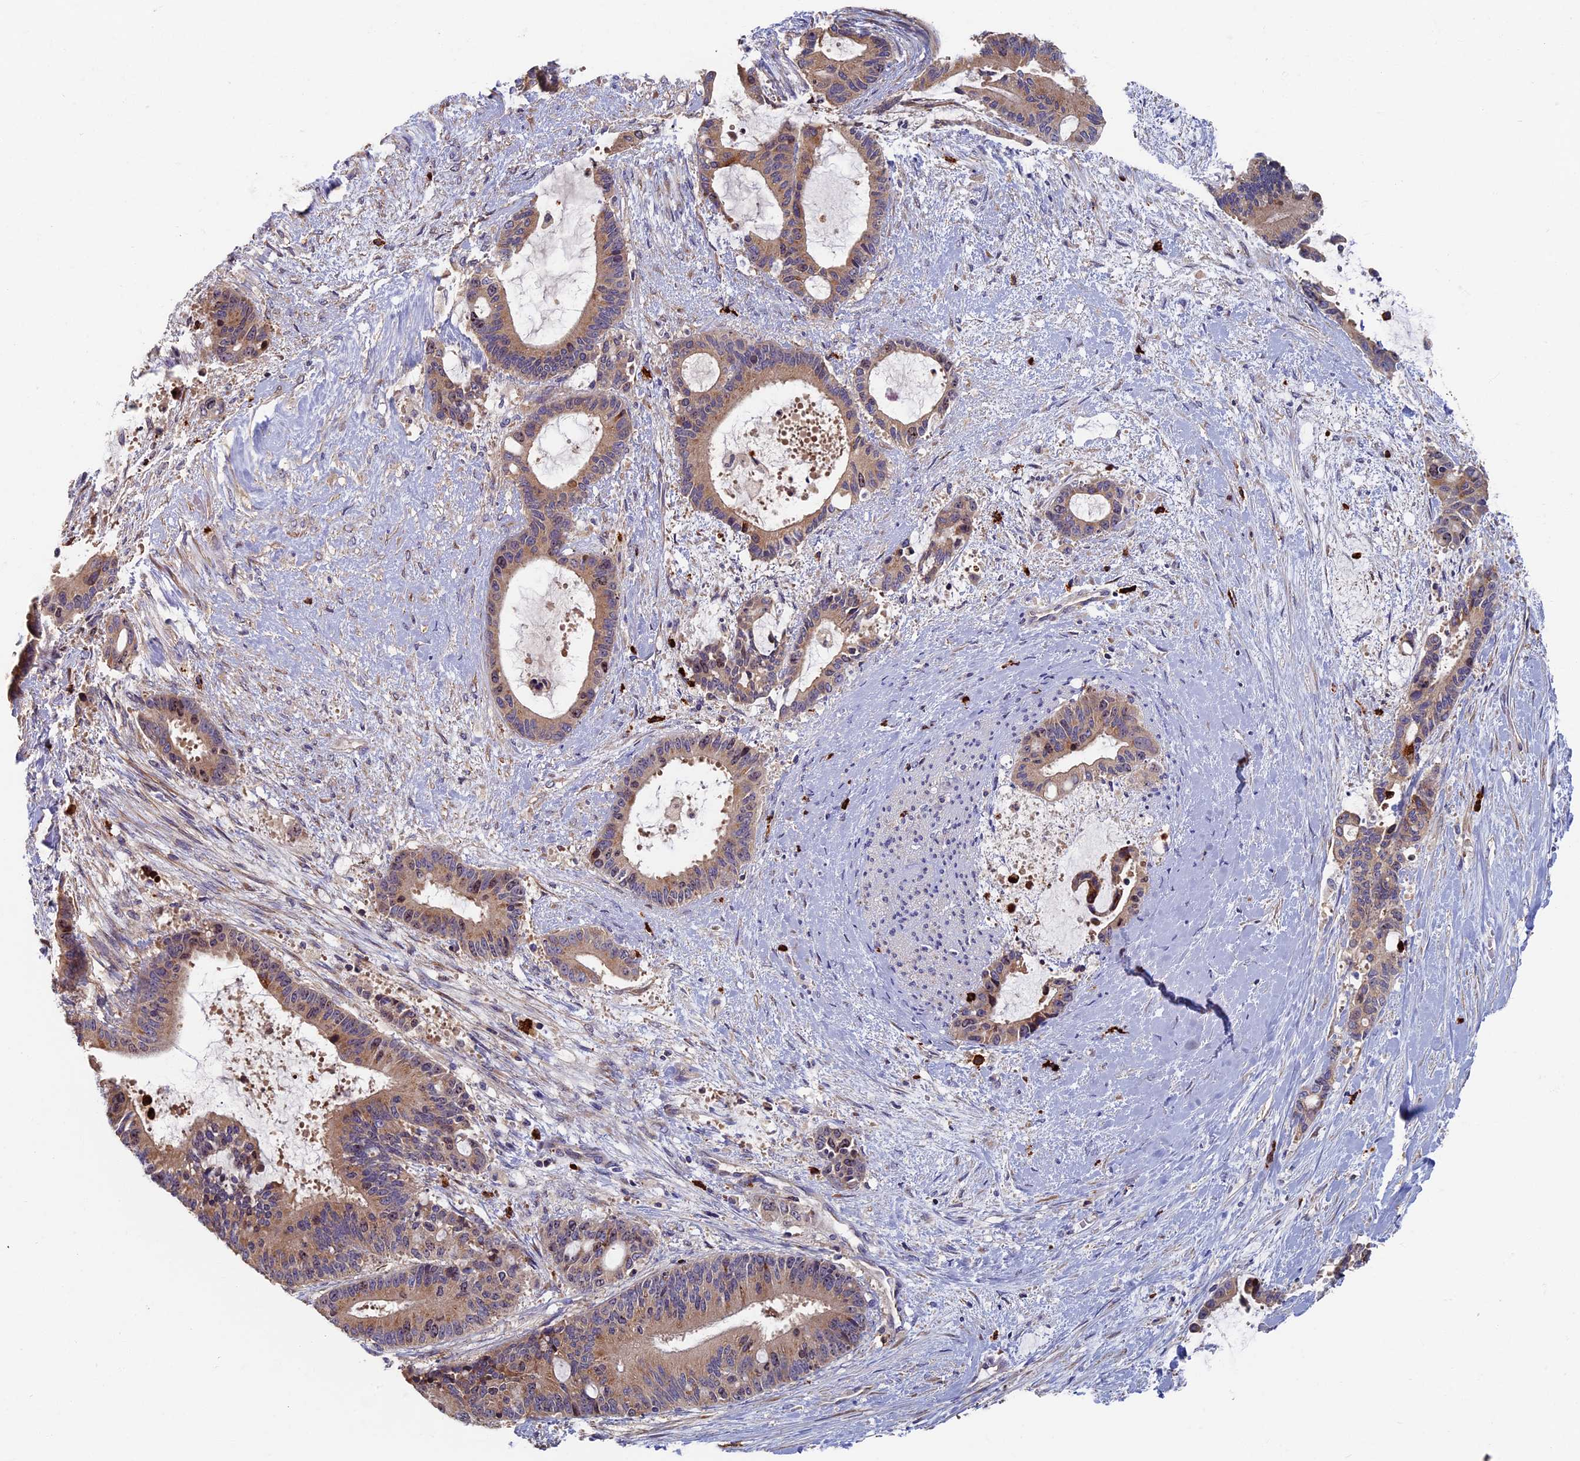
{"staining": {"intensity": "weak", "quantity": ">75%", "location": "cytoplasmic/membranous"}, "tissue": "liver cancer", "cell_type": "Tumor cells", "image_type": "cancer", "snomed": [{"axis": "morphology", "description": "Normal tissue, NOS"}, {"axis": "morphology", "description": "Cholangiocarcinoma"}, {"axis": "topography", "description": "Liver"}, {"axis": "topography", "description": "Peripheral nerve tissue"}], "caption": "This histopathology image shows liver cholangiocarcinoma stained with immunohistochemistry (IHC) to label a protein in brown. The cytoplasmic/membranous of tumor cells show weak positivity for the protein. Nuclei are counter-stained blue.", "gene": "TNK2", "patient": {"sex": "female", "age": 73}}